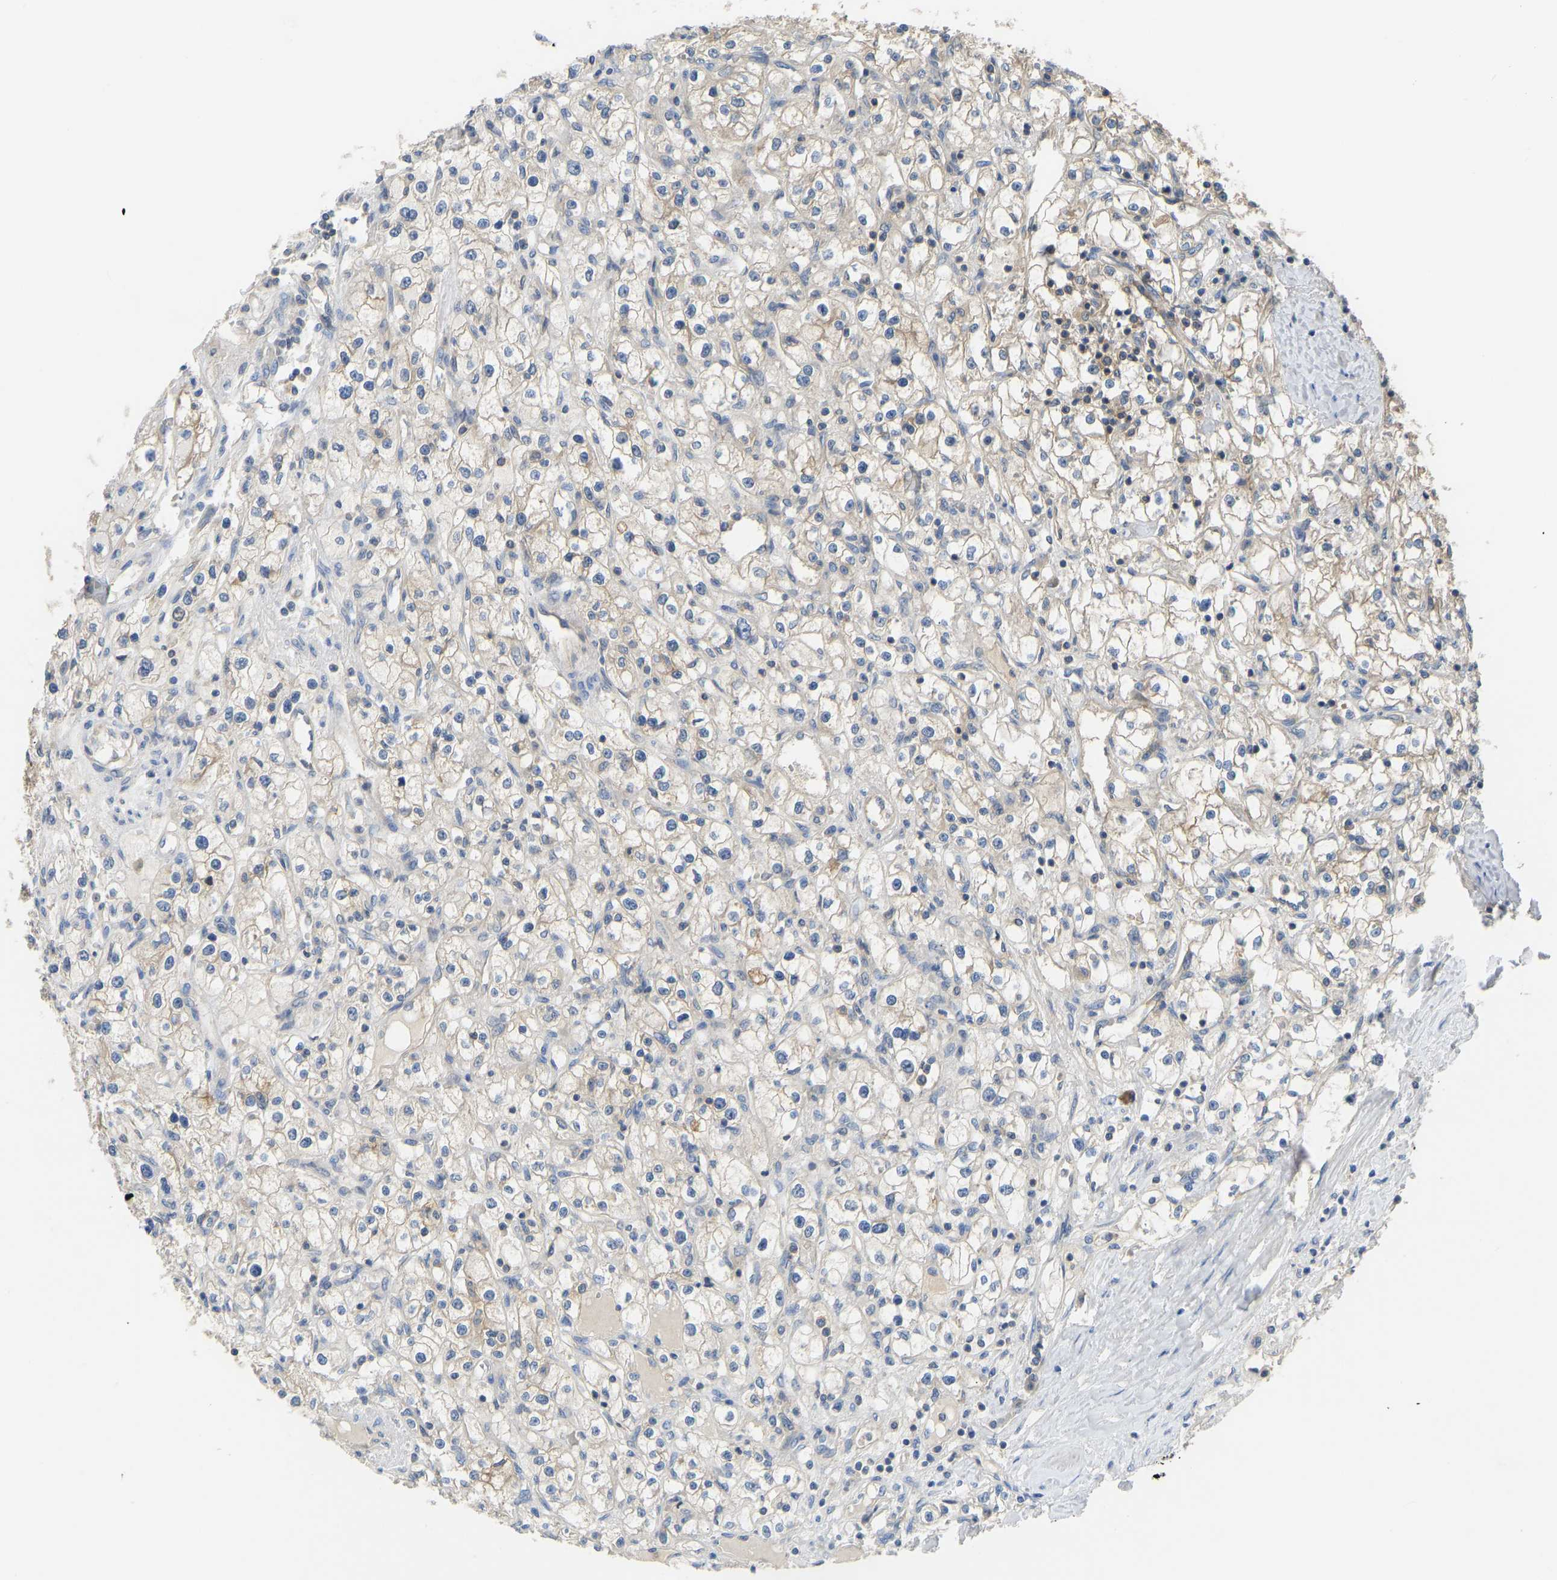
{"staining": {"intensity": "weak", "quantity": "<25%", "location": "cytoplasmic/membranous"}, "tissue": "renal cancer", "cell_type": "Tumor cells", "image_type": "cancer", "snomed": [{"axis": "morphology", "description": "Adenocarcinoma, NOS"}, {"axis": "topography", "description": "Kidney"}], "caption": "This is a micrograph of IHC staining of renal cancer (adenocarcinoma), which shows no positivity in tumor cells. (DAB (3,3'-diaminobenzidine) immunohistochemistry (IHC) with hematoxylin counter stain).", "gene": "PPP3CA", "patient": {"sex": "male", "age": 56}}